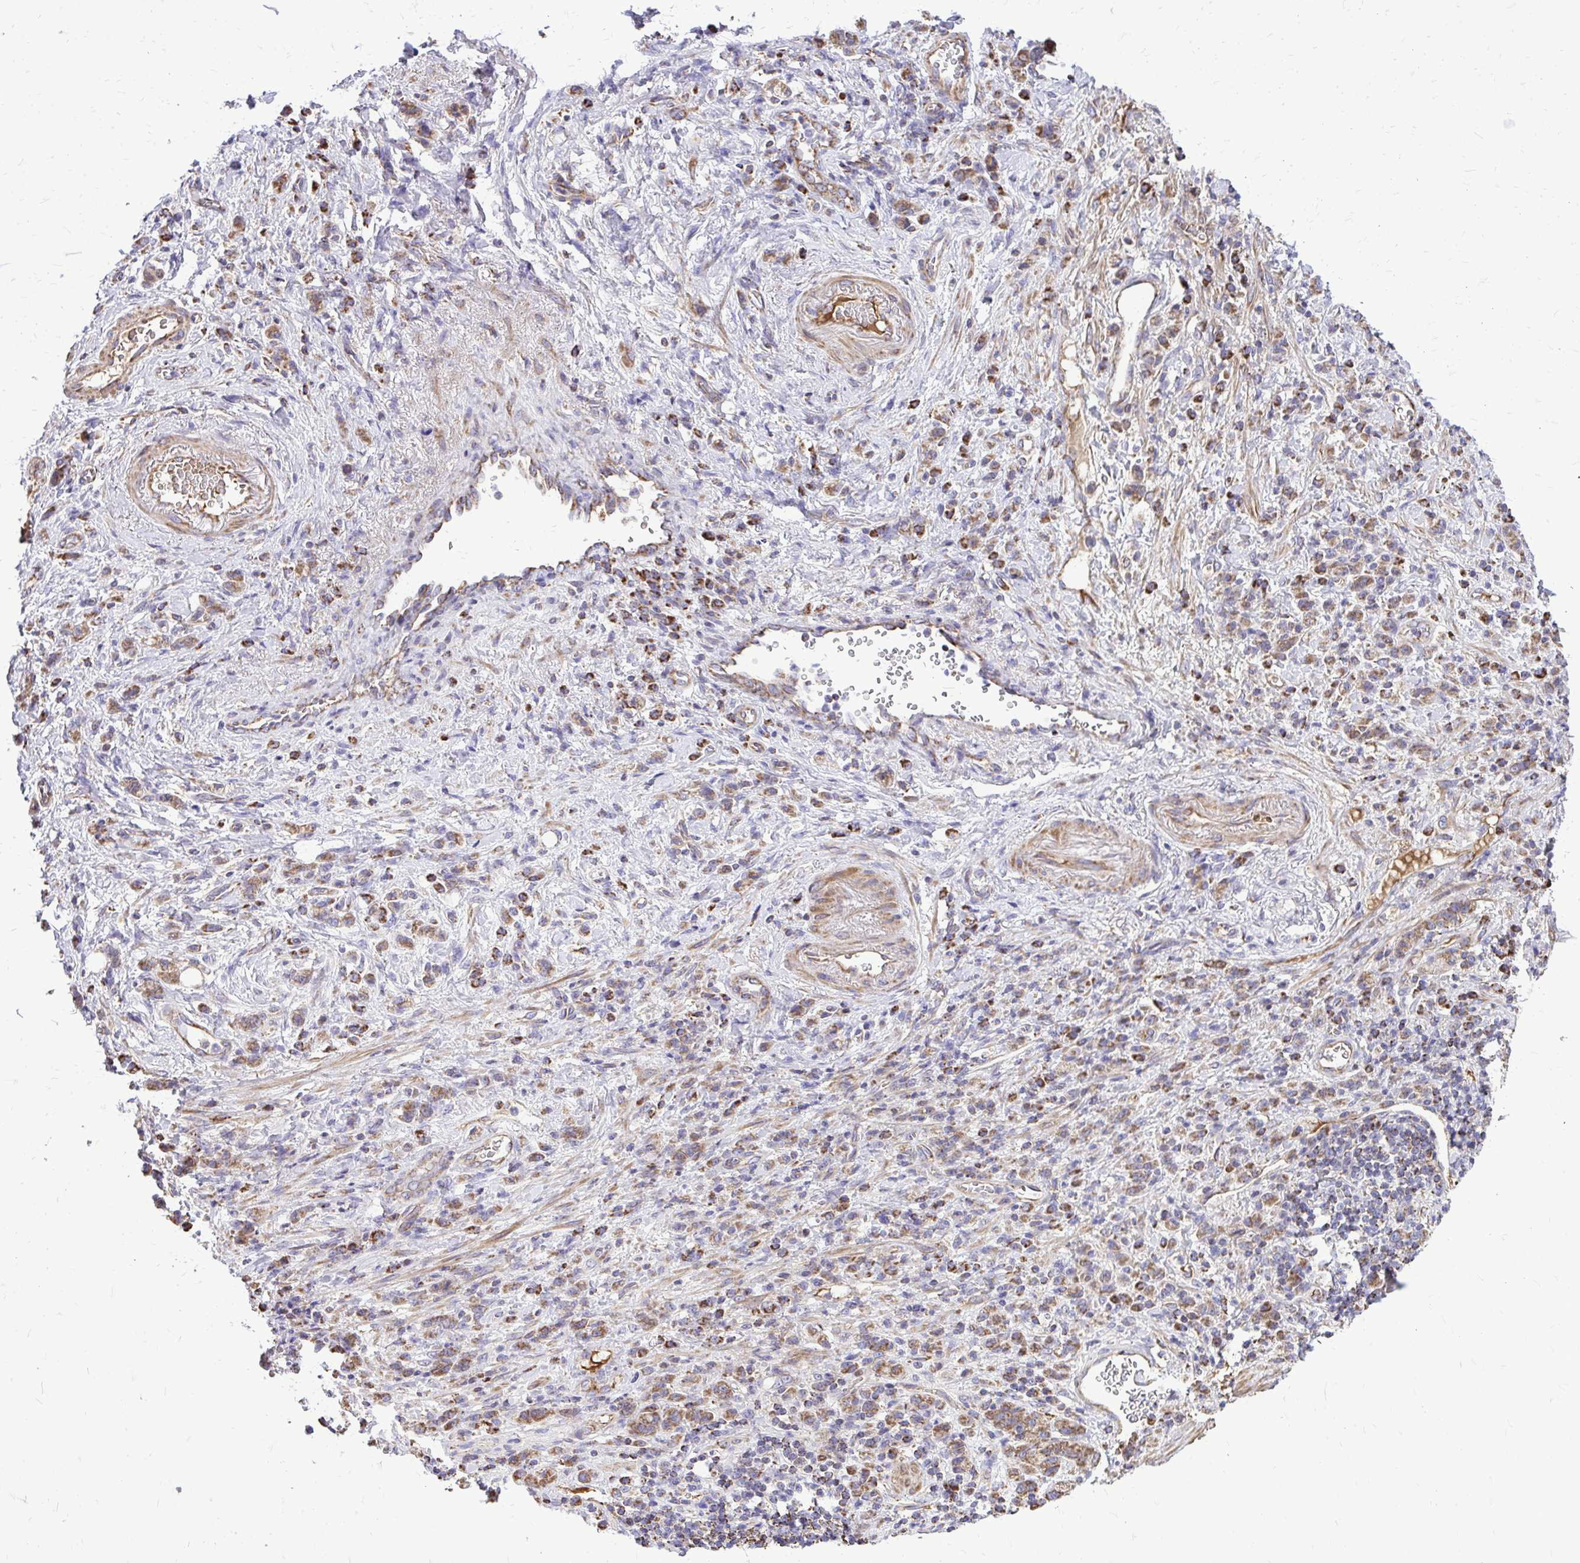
{"staining": {"intensity": "moderate", "quantity": ">75%", "location": "cytoplasmic/membranous"}, "tissue": "stomach cancer", "cell_type": "Tumor cells", "image_type": "cancer", "snomed": [{"axis": "morphology", "description": "Adenocarcinoma, NOS"}, {"axis": "topography", "description": "Stomach"}], "caption": "IHC photomicrograph of stomach adenocarcinoma stained for a protein (brown), which reveals medium levels of moderate cytoplasmic/membranous positivity in about >75% of tumor cells.", "gene": "ATP13A2", "patient": {"sex": "male", "age": 77}}